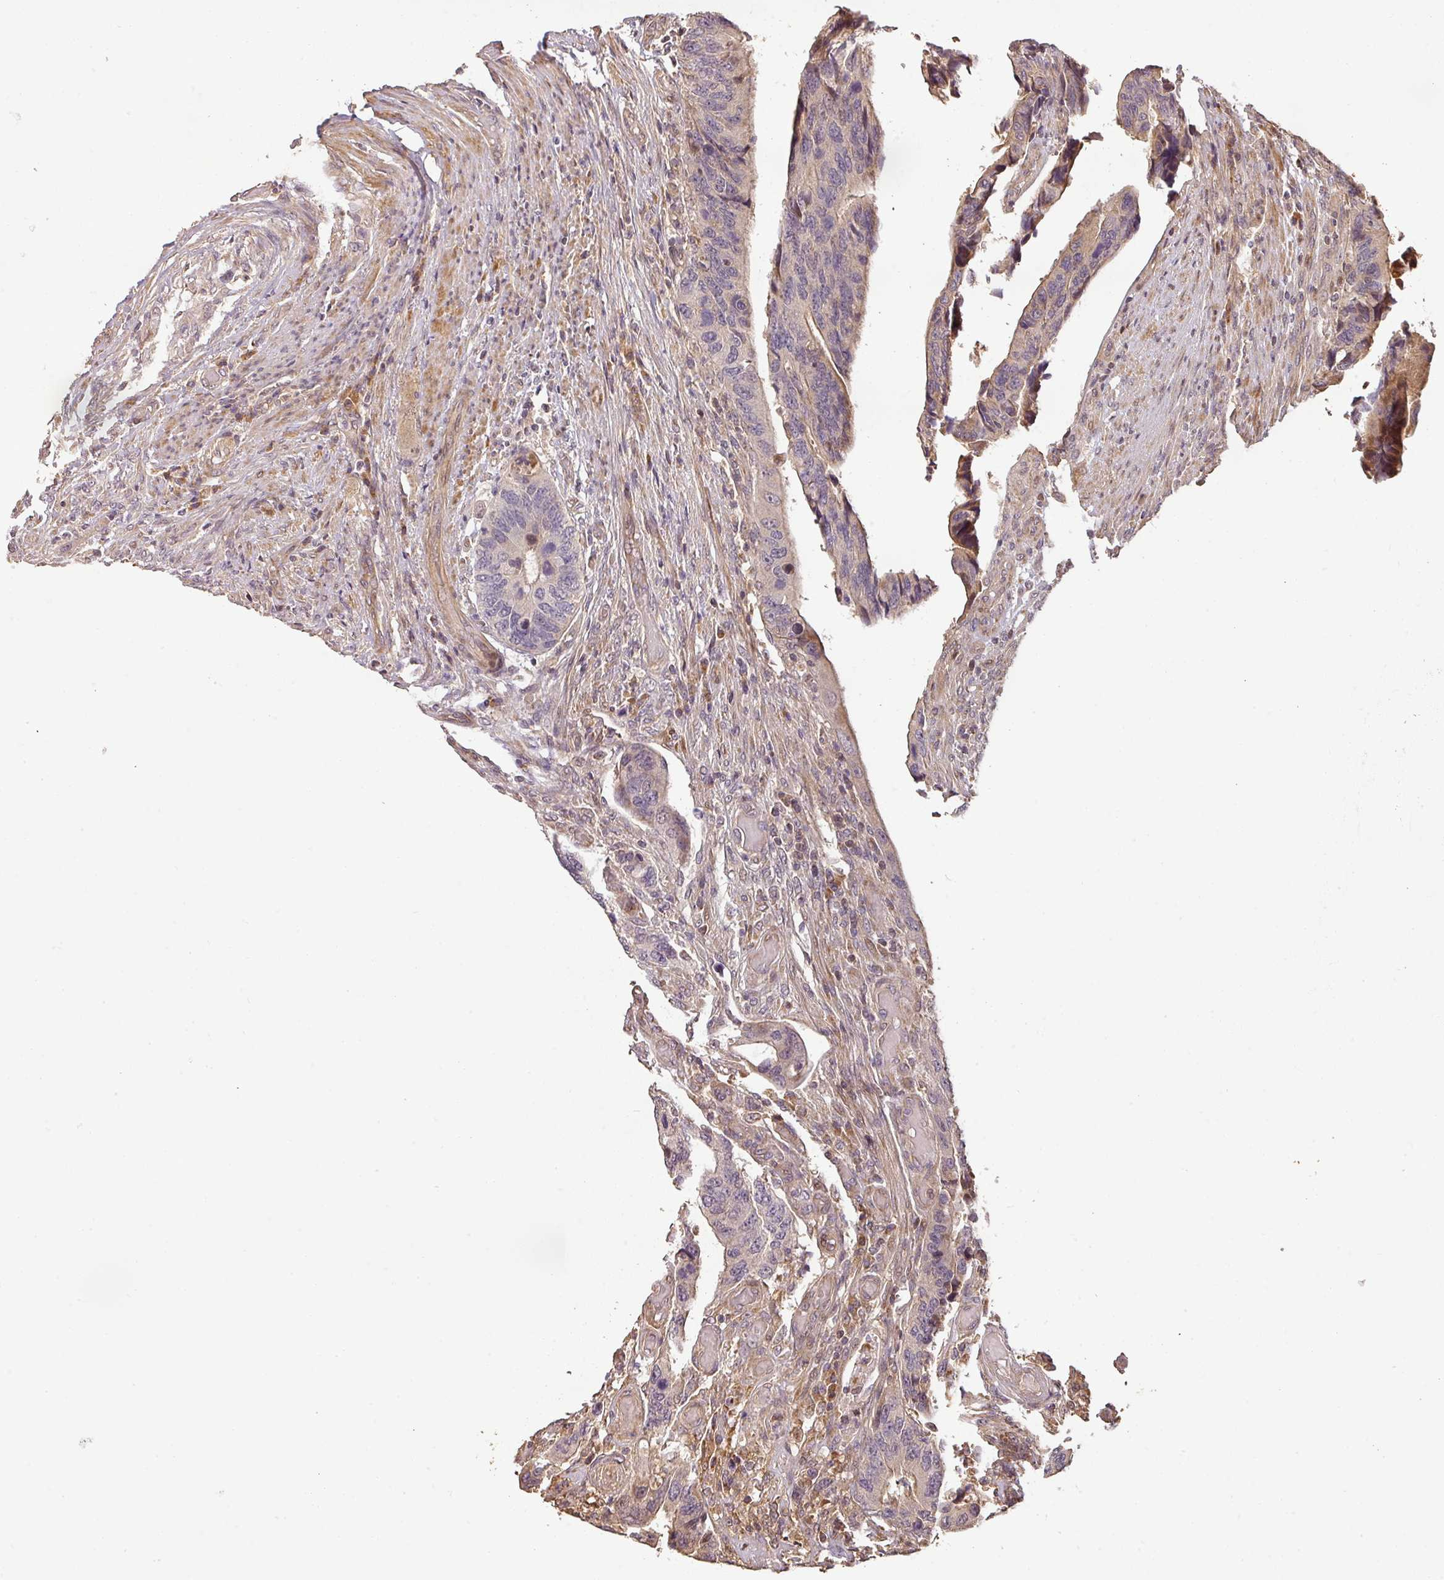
{"staining": {"intensity": "negative", "quantity": "none", "location": "none"}, "tissue": "colorectal cancer", "cell_type": "Tumor cells", "image_type": "cancer", "snomed": [{"axis": "morphology", "description": "Adenocarcinoma, NOS"}, {"axis": "topography", "description": "Colon"}], "caption": "IHC of adenocarcinoma (colorectal) reveals no expression in tumor cells.", "gene": "BPIFB3", "patient": {"sex": "male", "age": 87}}